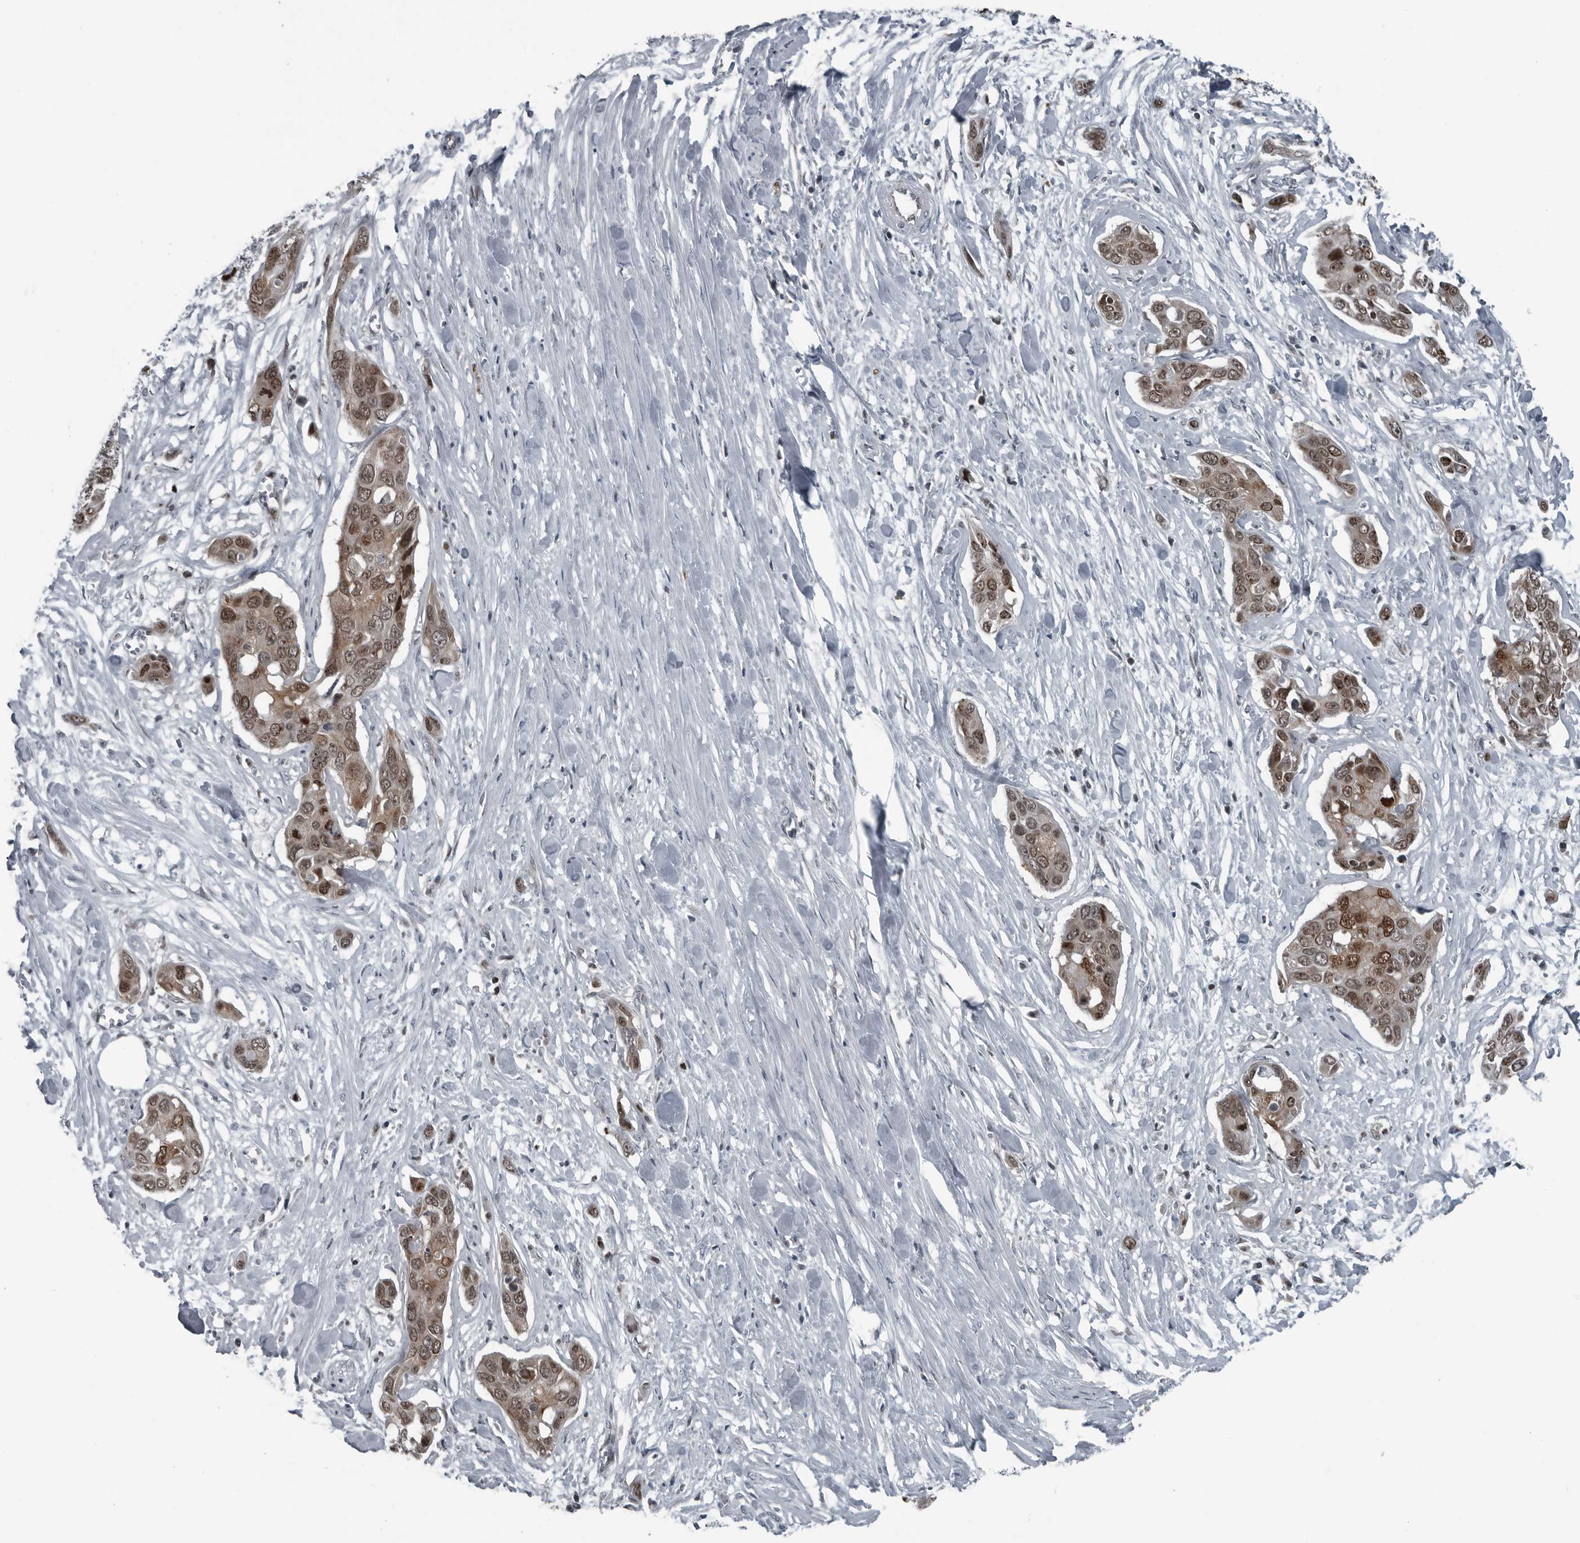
{"staining": {"intensity": "moderate", "quantity": ">75%", "location": "cytoplasmic/membranous,nuclear"}, "tissue": "pancreatic cancer", "cell_type": "Tumor cells", "image_type": "cancer", "snomed": [{"axis": "morphology", "description": "Adenocarcinoma, NOS"}, {"axis": "topography", "description": "Pancreas"}], "caption": "Immunohistochemistry (IHC) micrograph of human pancreatic adenocarcinoma stained for a protein (brown), which shows medium levels of moderate cytoplasmic/membranous and nuclear expression in about >75% of tumor cells.", "gene": "GAK", "patient": {"sex": "female", "age": 60}}